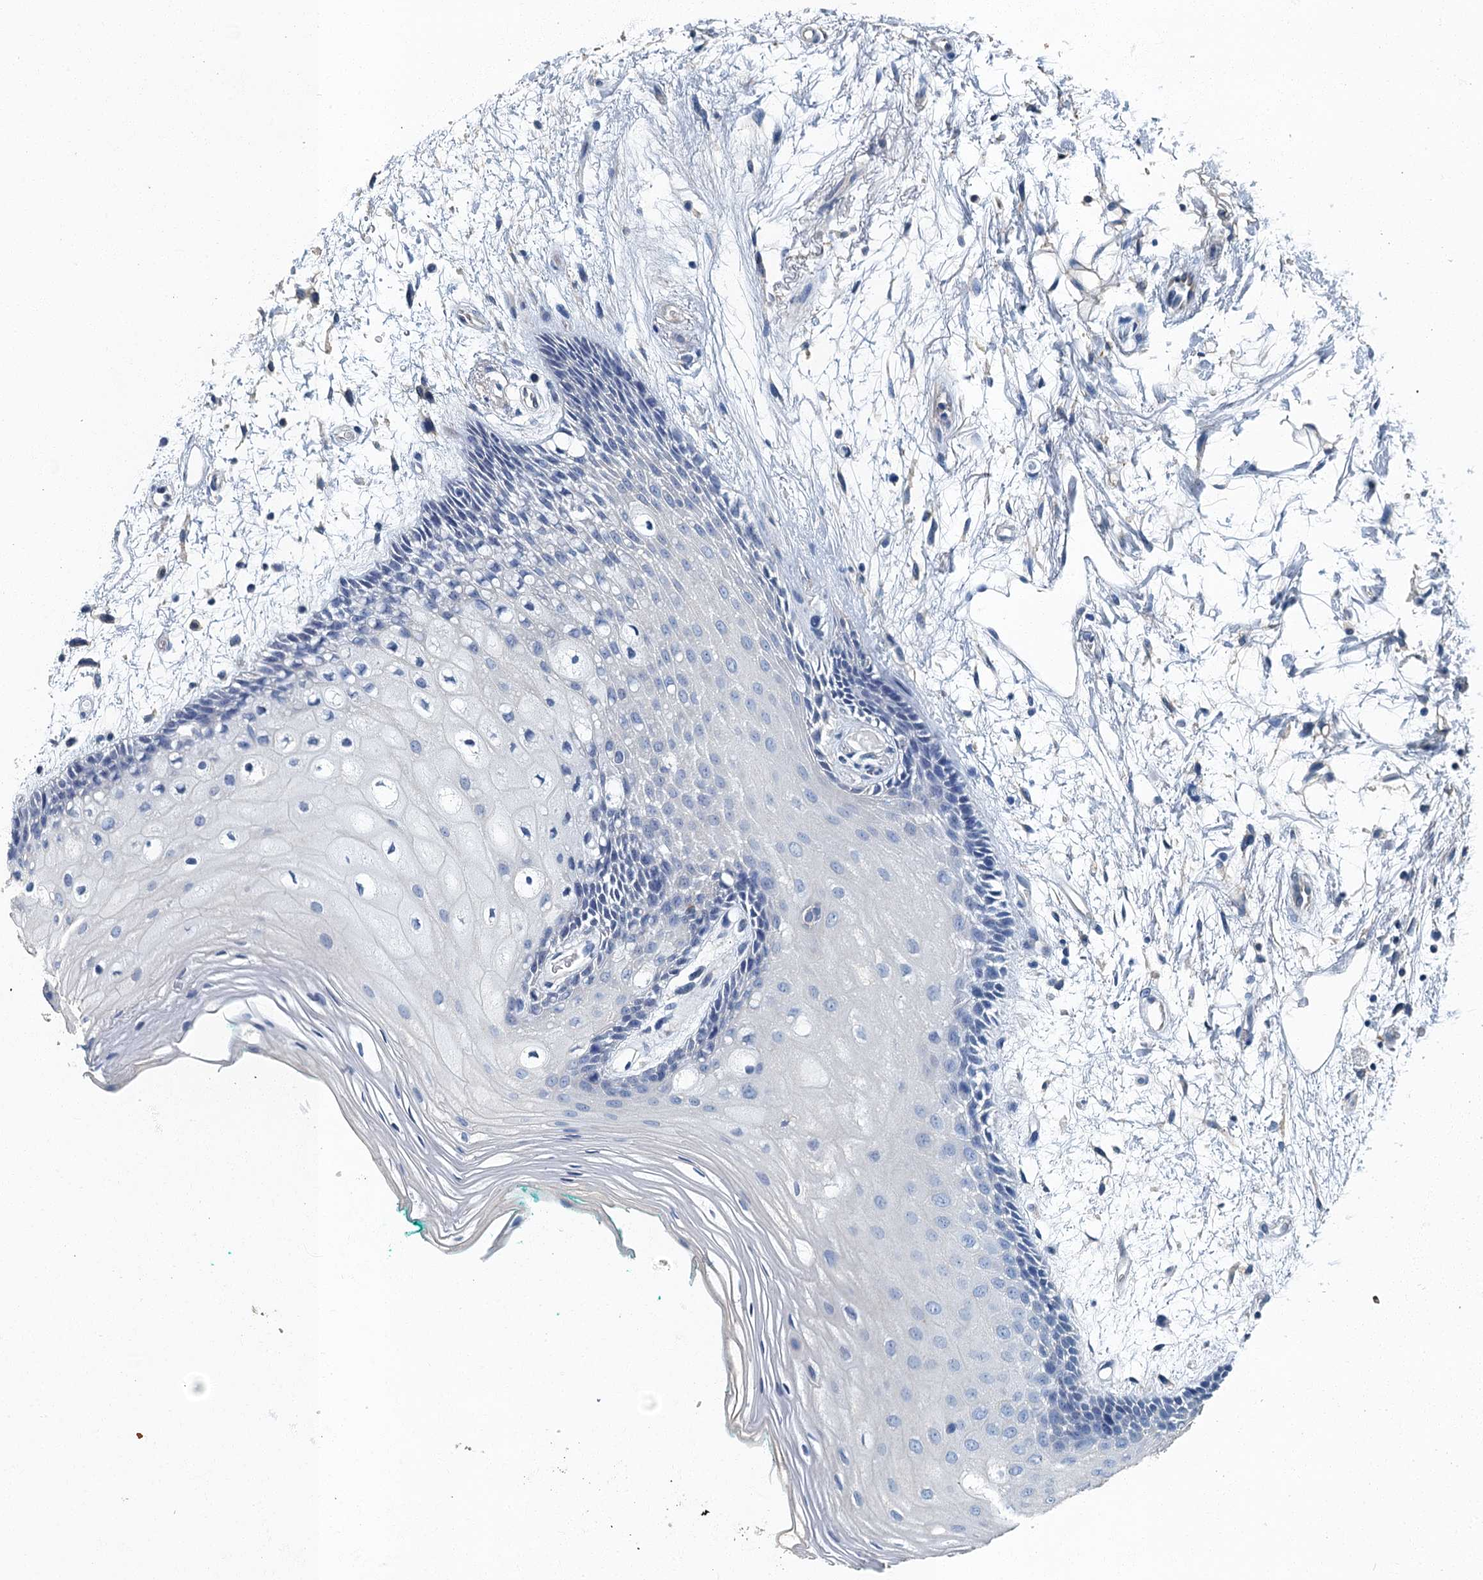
{"staining": {"intensity": "negative", "quantity": "none", "location": "none"}, "tissue": "oral mucosa", "cell_type": "Squamous epithelial cells", "image_type": "normal", "snomed": [{"axis": "morphology", "description": "Normal tissue, NOS"}, {"axis": "topography", "description": "Skeletal muscle"}, {"axis": "topography", "description": "Oral tissue"}, {"axis": "topography", "description": "Peripheral nerve tissue"}], "caption": "A high-resolution micrograph shows immunohistochemistry (IHC) staining of normal oral mucosa, which demonstrates no significant expression in squamous epithelial cells. (DAB immunohistochemistry (IHC) visualized using brightfield microscopy, high magnification).", "gene": "GADL1", "patient": {"sex": "female", "age": 84}}